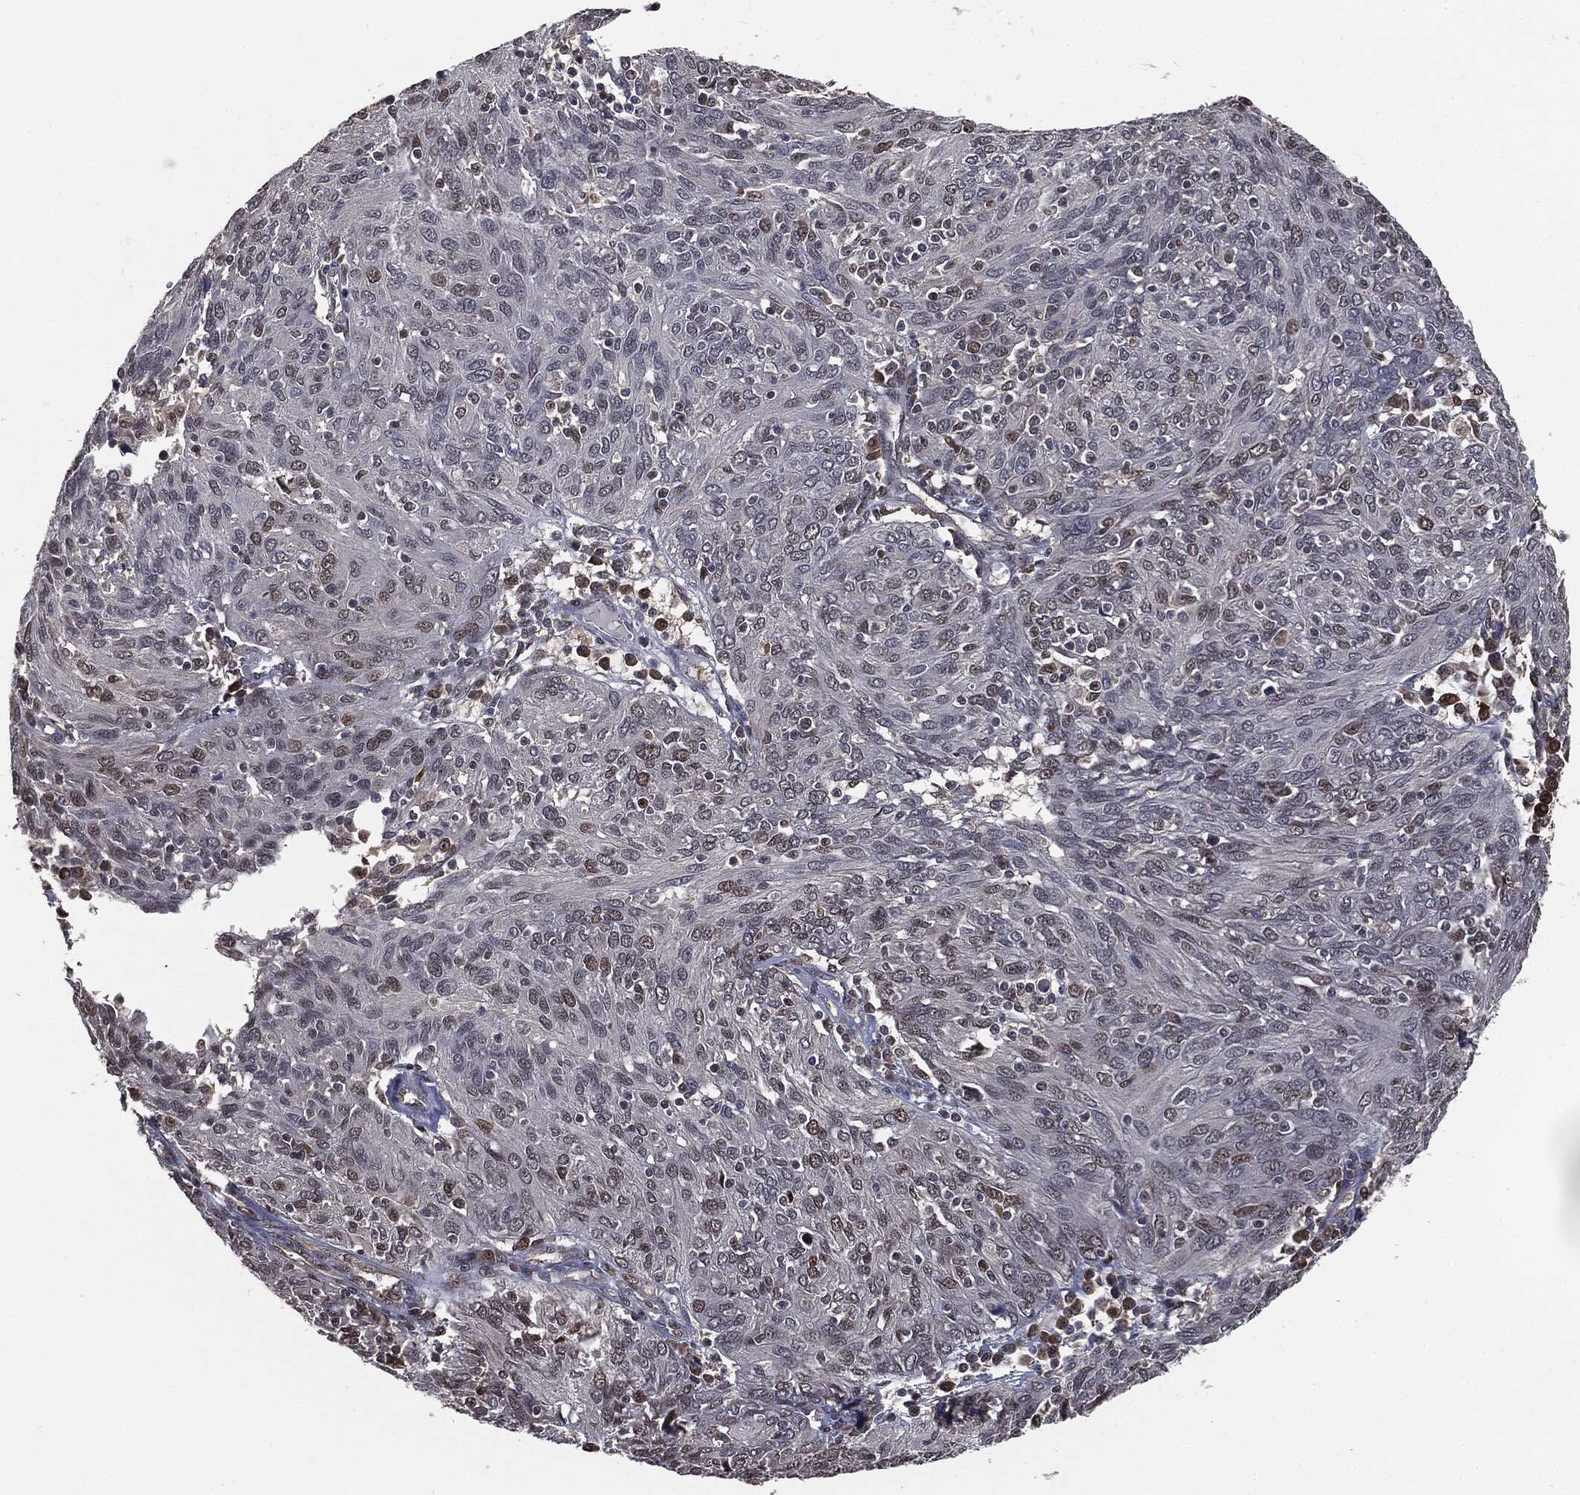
{"staining": {"intensity": "weak", "quantity": "<25%", "location": "nuclear"}, "tissue": "ovarian cancer", "cell_type": "Tumor cells", "image_type": "cancer", "snomed": [{"axis": "morphology", "description": "Carcinoma, endometroid"}, {"axis": "topography", "description": "Ovary"}], "caption": "Tumor cells show no significant protein expression in ovarian cancer. Brightfield microscopy of immunohistochemistry stained with DAB (brown) and hematoxylin (blue), captured at high magnification.", "gene": "SHLD2", "patient": {"sex": "female", "age": 50}}